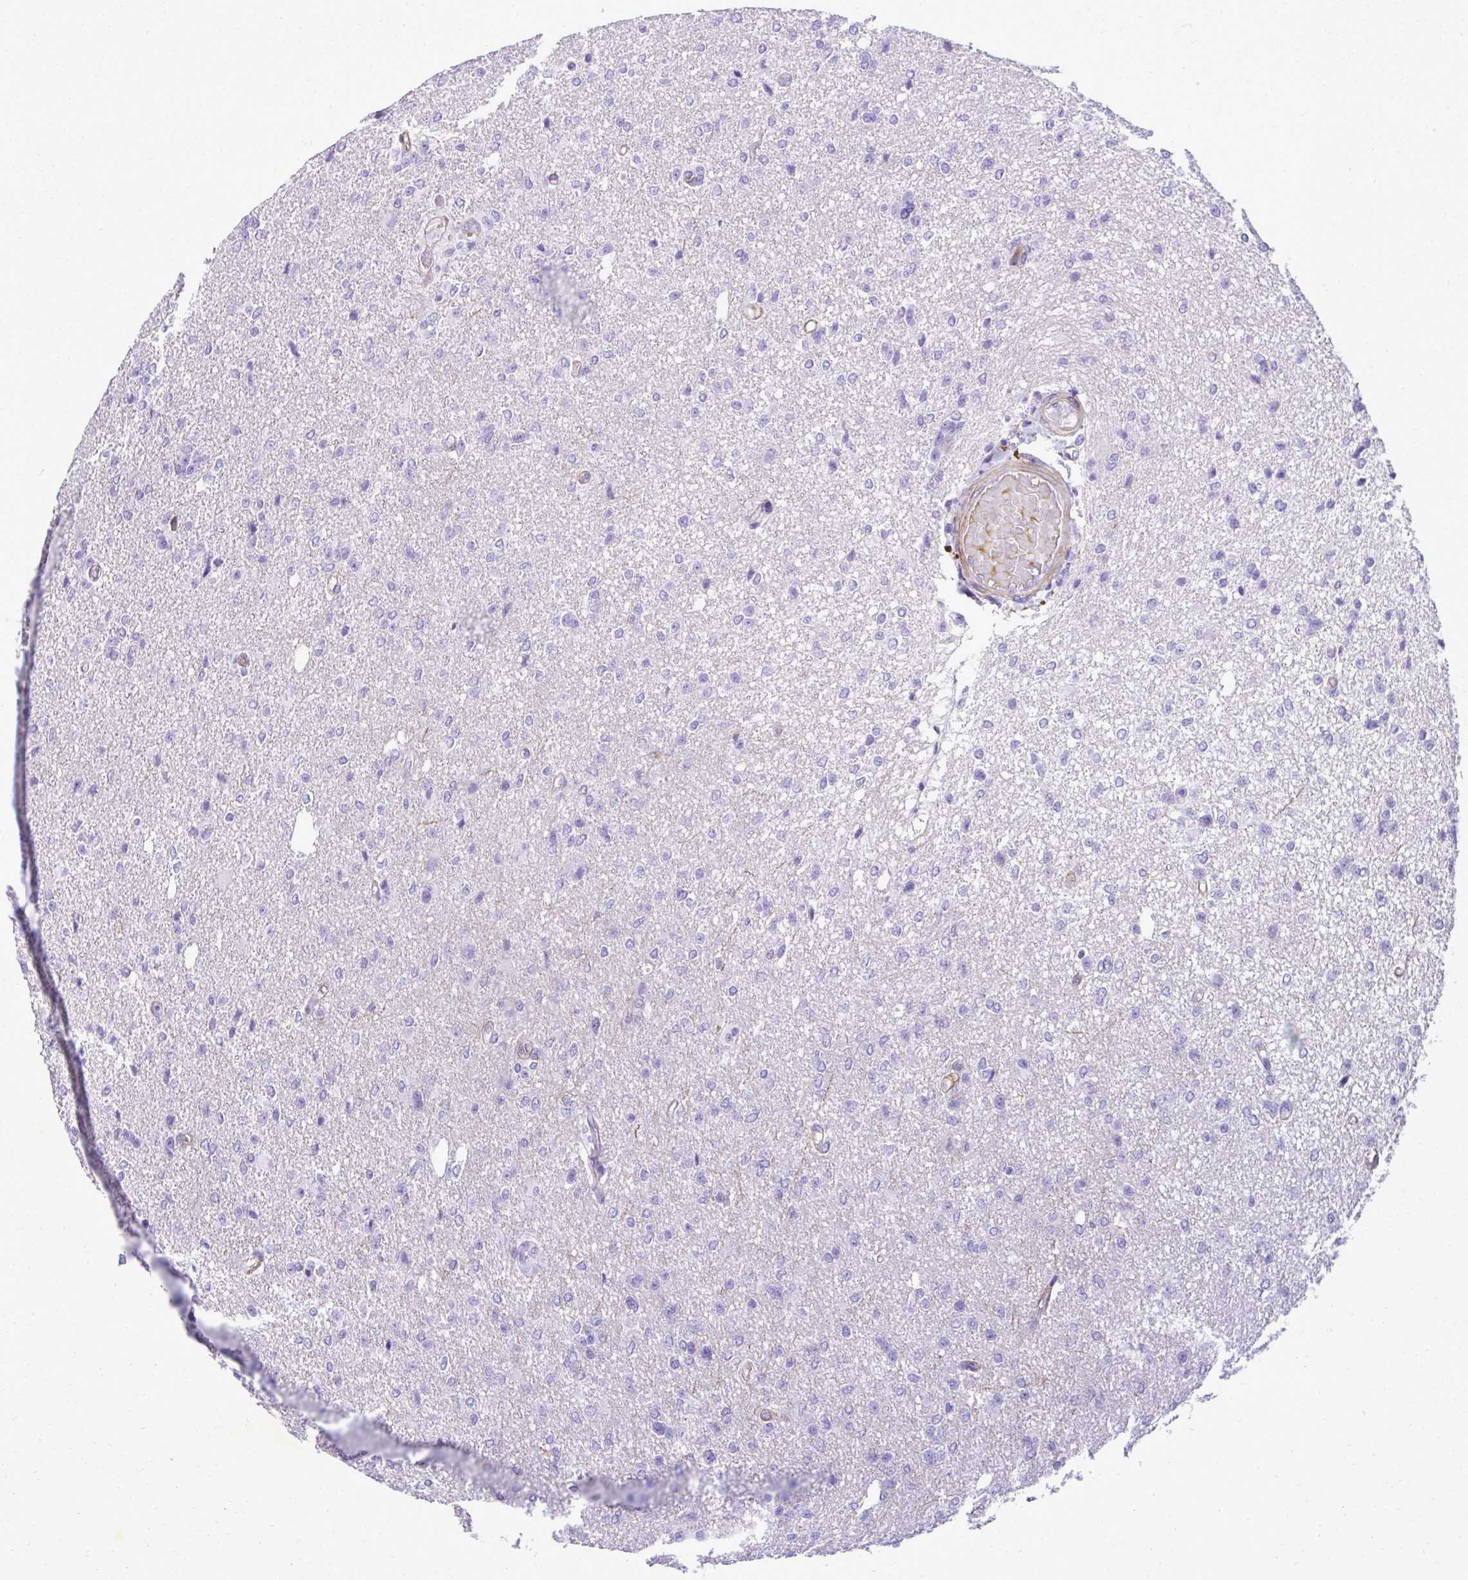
{"staining": {"intensity": "negative", "quantity": "none", "location": "none"}, "tissue": "glioma", "cell_type": "Tumor cells", "image_type": "cancer", "snomed": [{"axis": "morphology", "description": "Glioma, malignant, Low grade"}, {"axis": "topography", "description": "Brain"}], "caption": "This is a micrograph of immunohistochemistry staining of malignant glioma (low-grade), which shows no positivity in tumor cells. Nuclei are stained in blue.", "gene": "PITPNM3", "patient": {"sex": "male", "age": 26}}